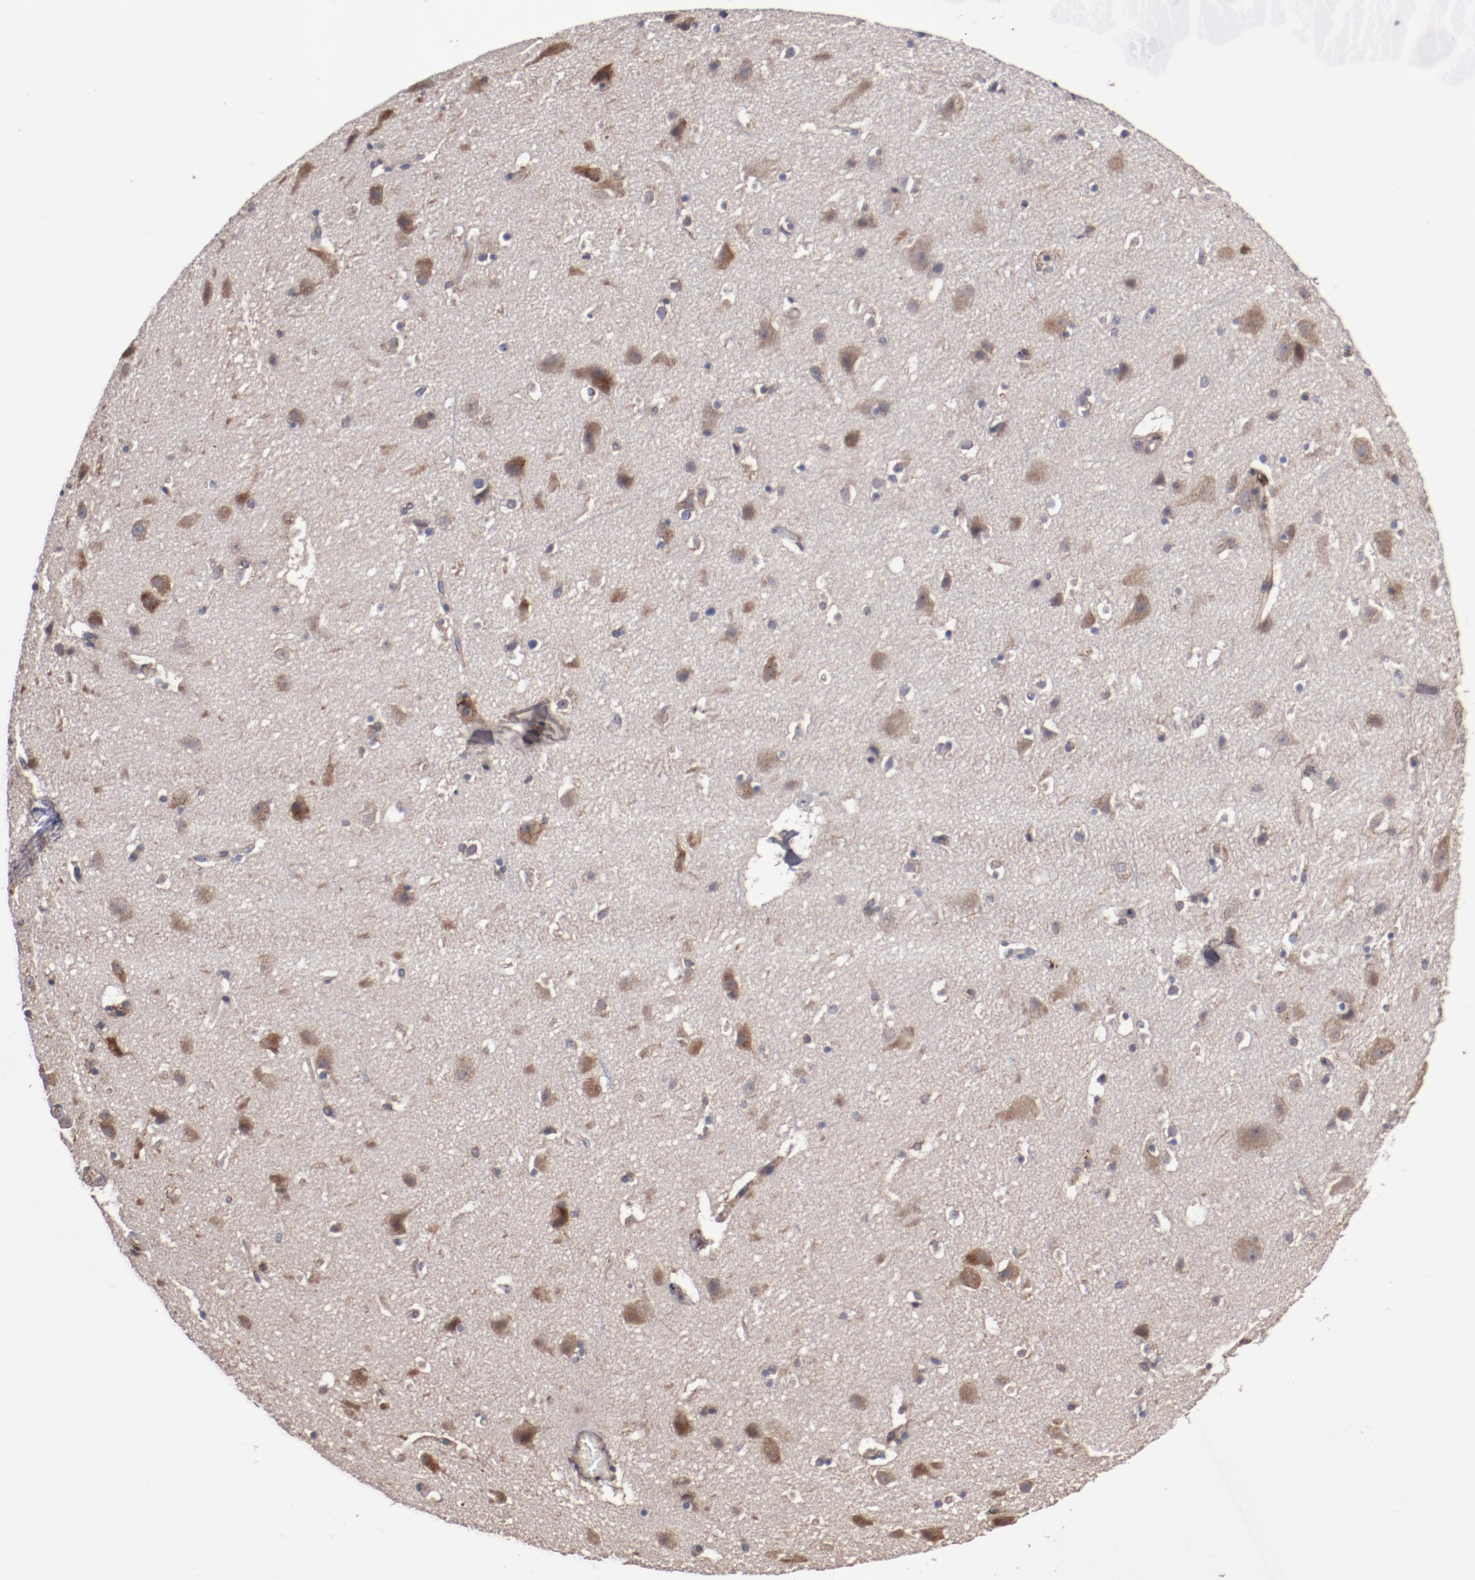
{"staining": {"intensity": "weak", "quantity": ">75%", "location": "cytoplasmic/membranous"}, "tissue": "cerebral cortex", "cell_type": "Endothelial cells", "image_type": "normal", "snomed": [{"axis": "morphology", "description": "Normal tissue, NOS"}, {"axis": "topography", "description": "Cerebral cortex"}], "caption": "Brown immunohistochemical staining in normal human cerebral cortex displays weak cytoplasmic/membranous positivity in about >75% of endothelial cells.", "gene": "DIPK2B", "patient": {"sex": "male", "age": 45}}